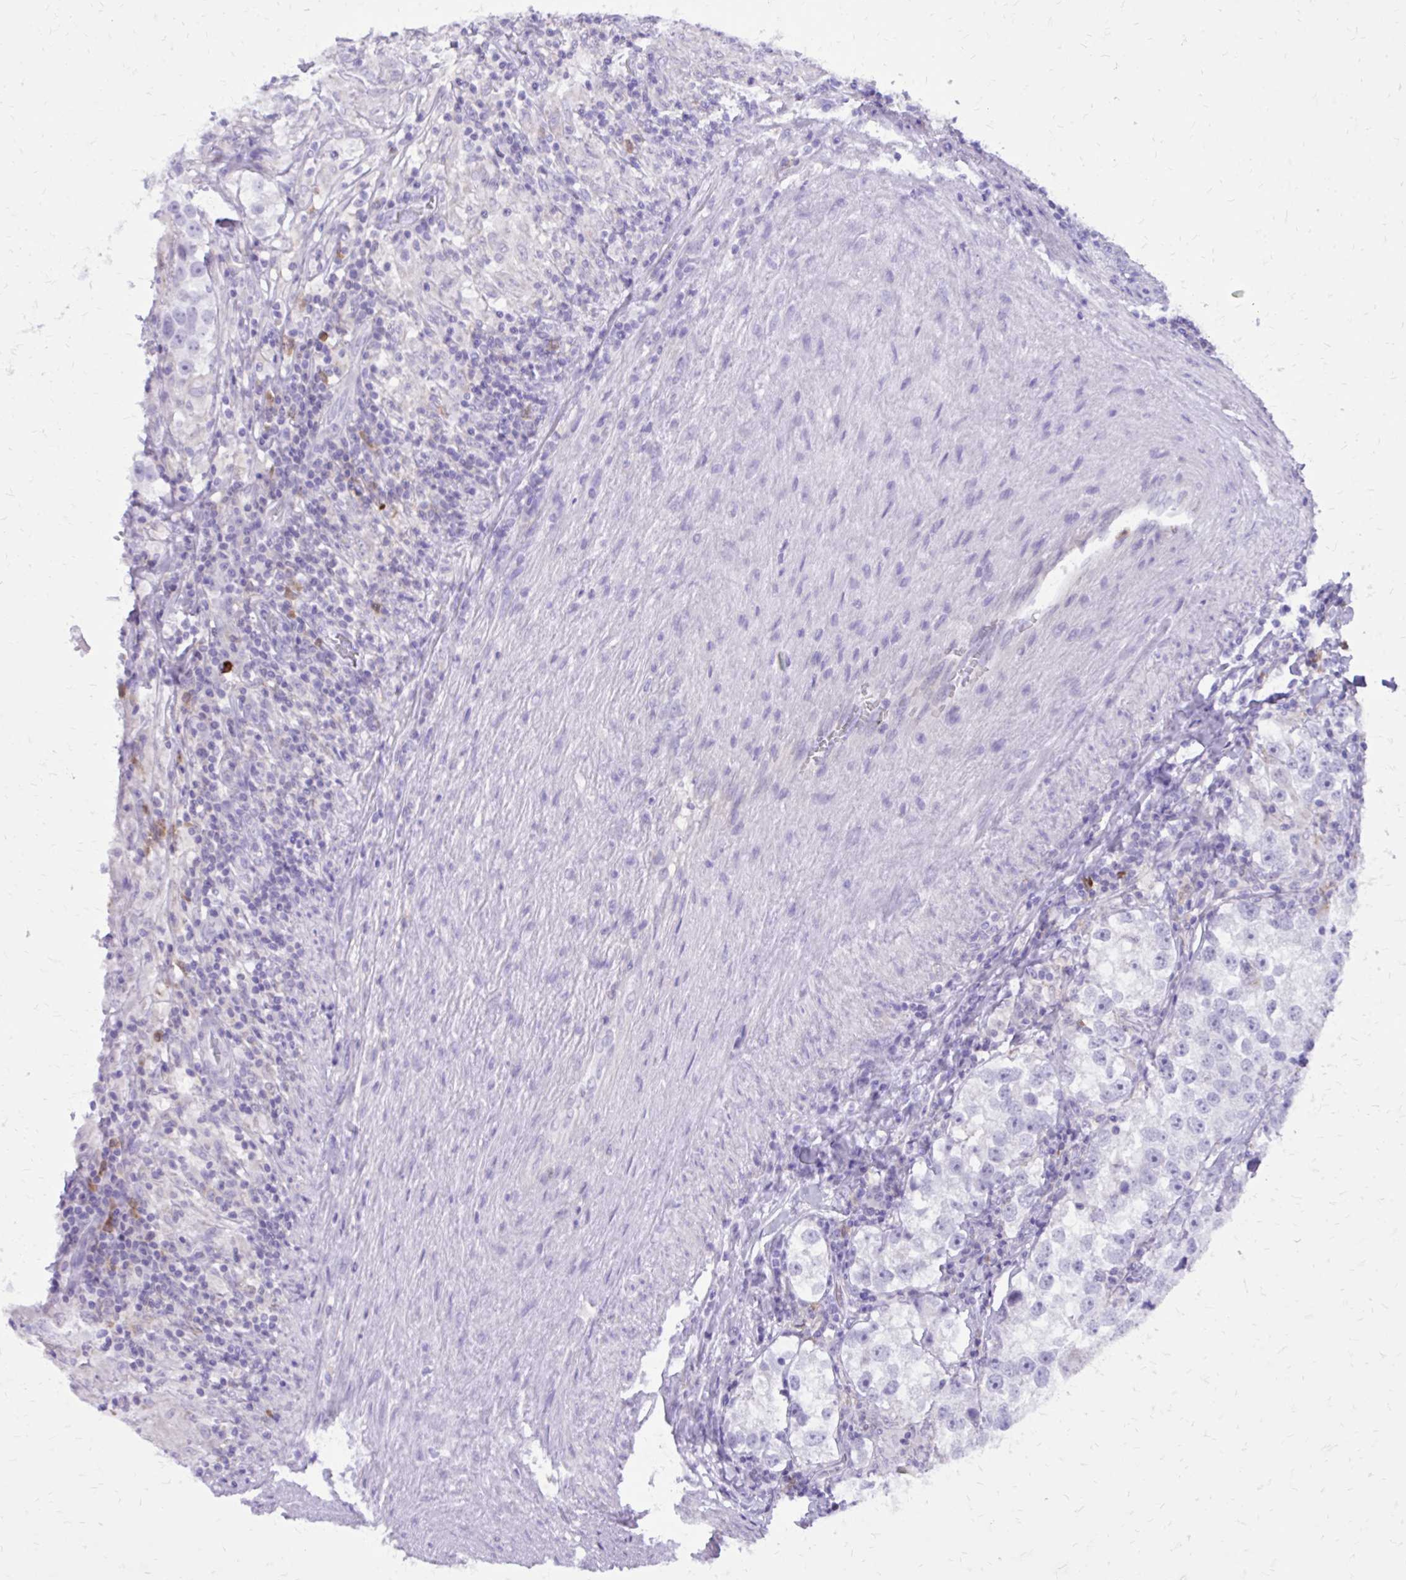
{"staining": {"intensity": "negative", "quantity": "none", "location": "none"}, "tissue": "testis cancer", "cell_type": "Tumor cells", "image_type": "cancer", "snomed": [{"axis": "morphology", "description": "Seminoma, NOS"}, {"axis": "topography", "description": "Testis"}], "caption": "IHC histopathology image of neoplastic tissue: testis cancer stained with DAB (3,3'-diaminobenzidine) displays no significant protein staining in tumor cells.", "gene": "CAT", "patient": {"sex": "male", "age": 46}}